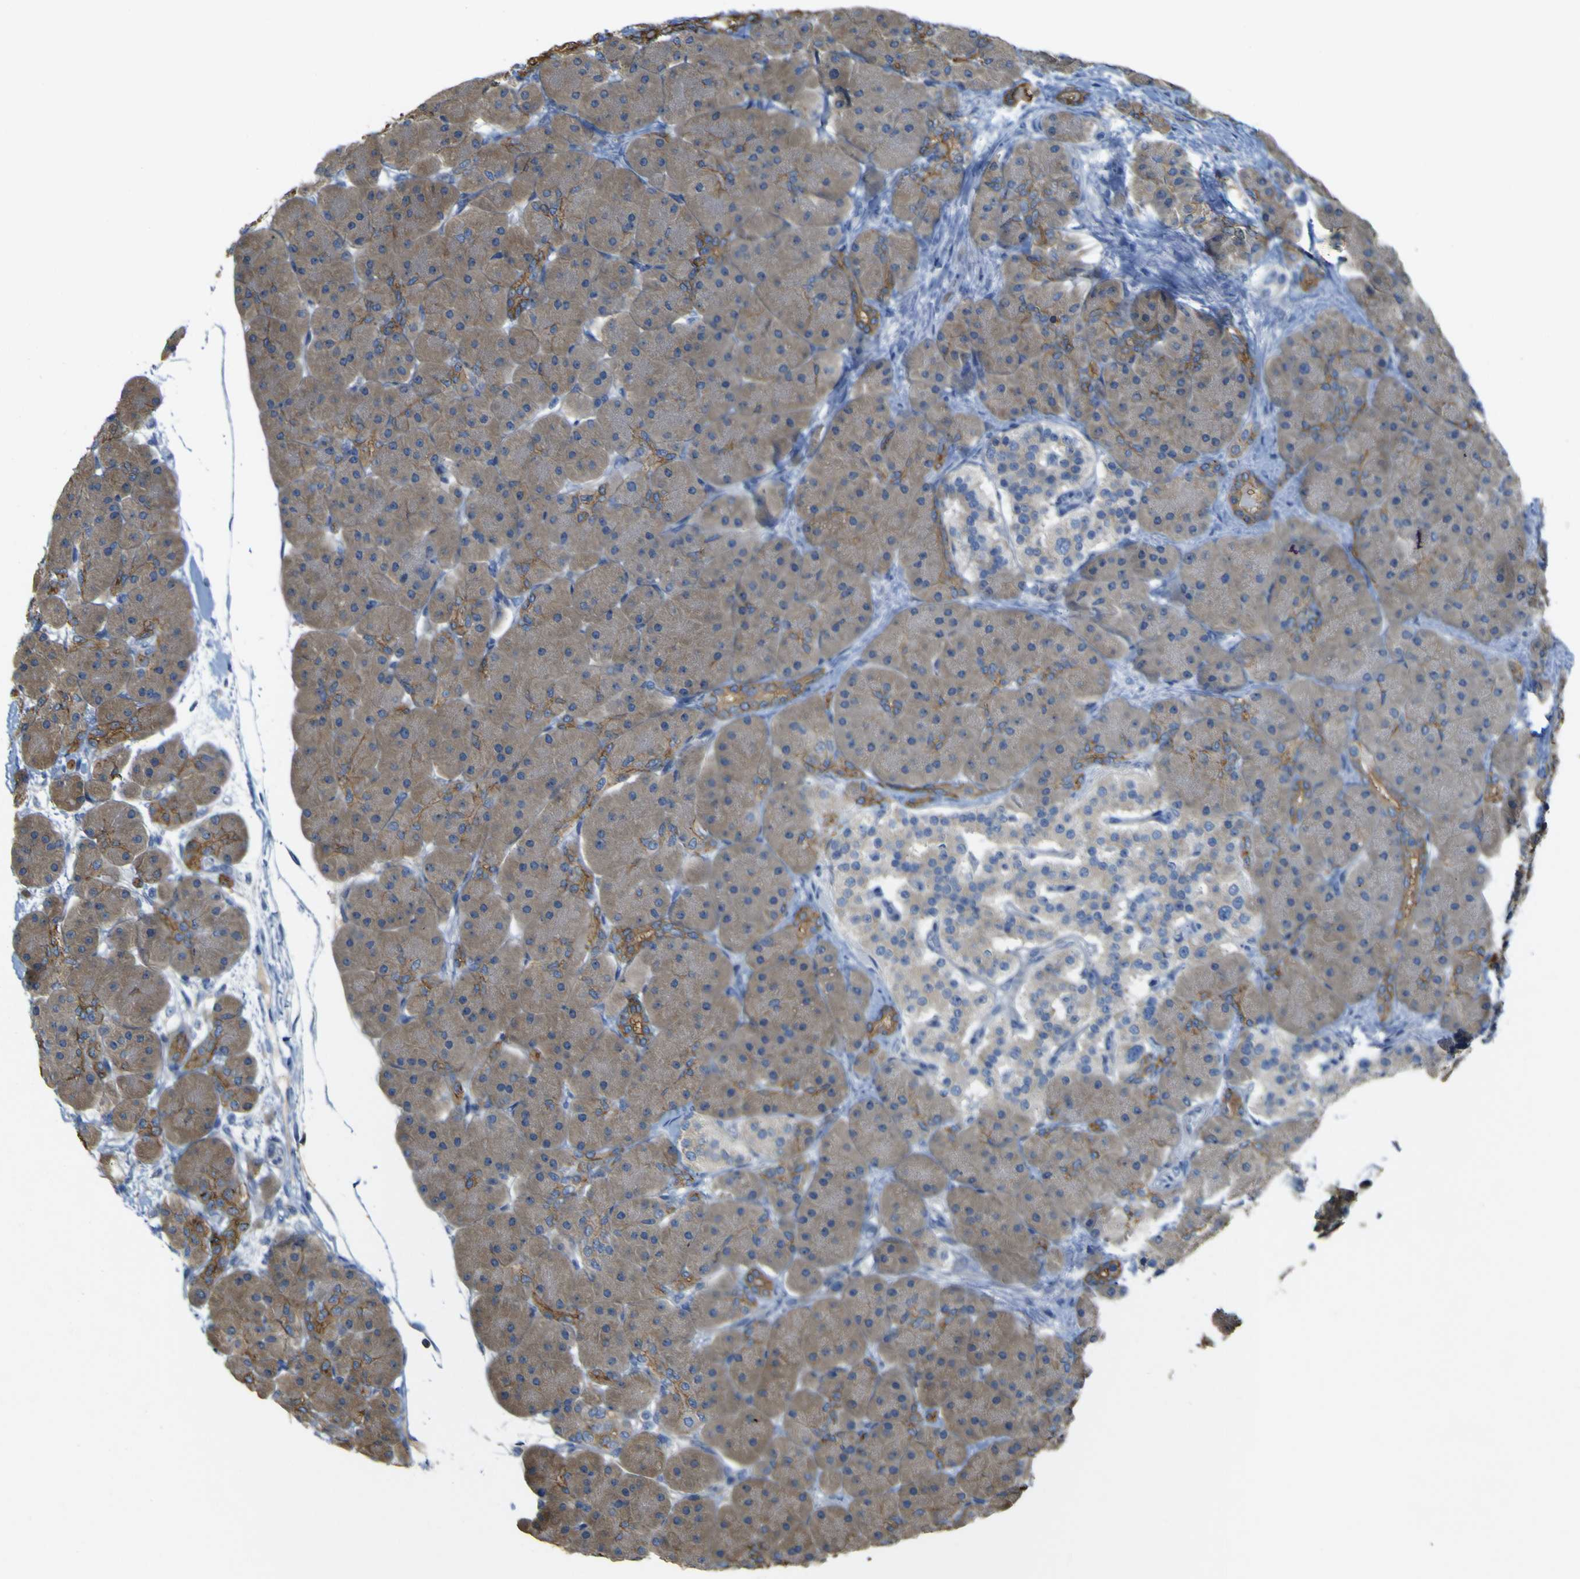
{"staining": {"intensity": "moderate", "quantity": ">75%", "location": "cytoplasmic/membranous"}, "tissue": "pancreas", "cell_type": "Exocrine glandular cells", "image_type": "normal", "snomed": [{"axis": "morphology", "description": "Normal tissue, NOS"}, {"axis": "topography", "description": "Pancreas"}], "caption": "Immunohistochemical staining of unremarkable human pancreas displays >75% levels of moderate cytoplasmic/membranous protein positivity in approximately >75% of exocrine glandular cells. (brown staining indicates protein expression, while blue staining denotes nuclei).", "gene": "MYEOV", "patient": {"sex": "male", "age": 66}}